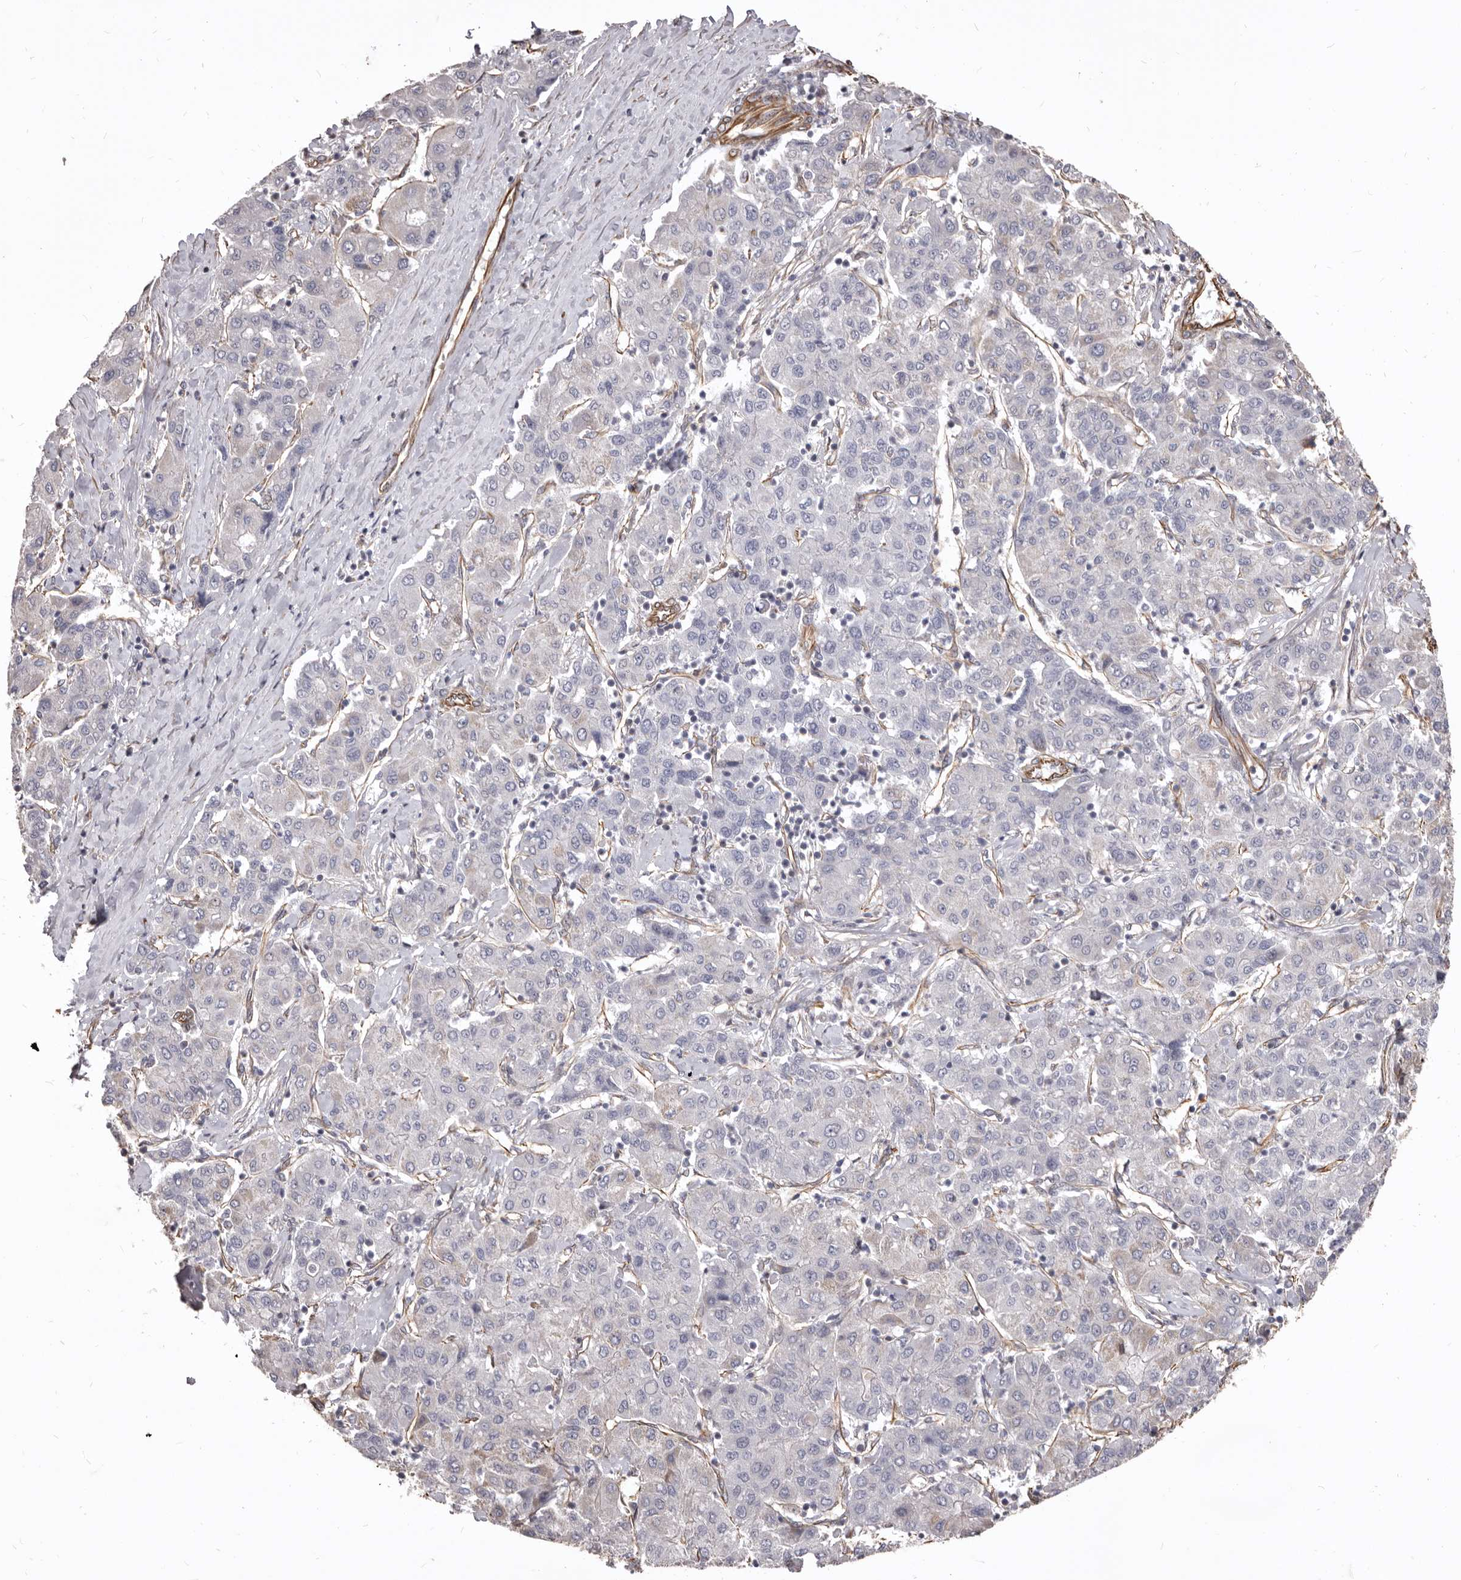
{"staining": {"intensity": "negative", "quantity": "none", "location": "none"}, "tissue": "liver cancer", "cell_type": "Tumor cells", "image_type": "cancer", "snomed": [{"axis": "morphology", "description": "Carcinoma, Hepatocellular, NOS"}, {"axis": "topography", "description": "Liver"}], "caption": "Immunohistochemistry of human liver cancer demonstrates no expression in tumor cells. (Brightfield microscopy of DAB immunohistochemistry at high magnification).", "gene": "MTURN", "patient": {"sex": "male", "age": 65}}